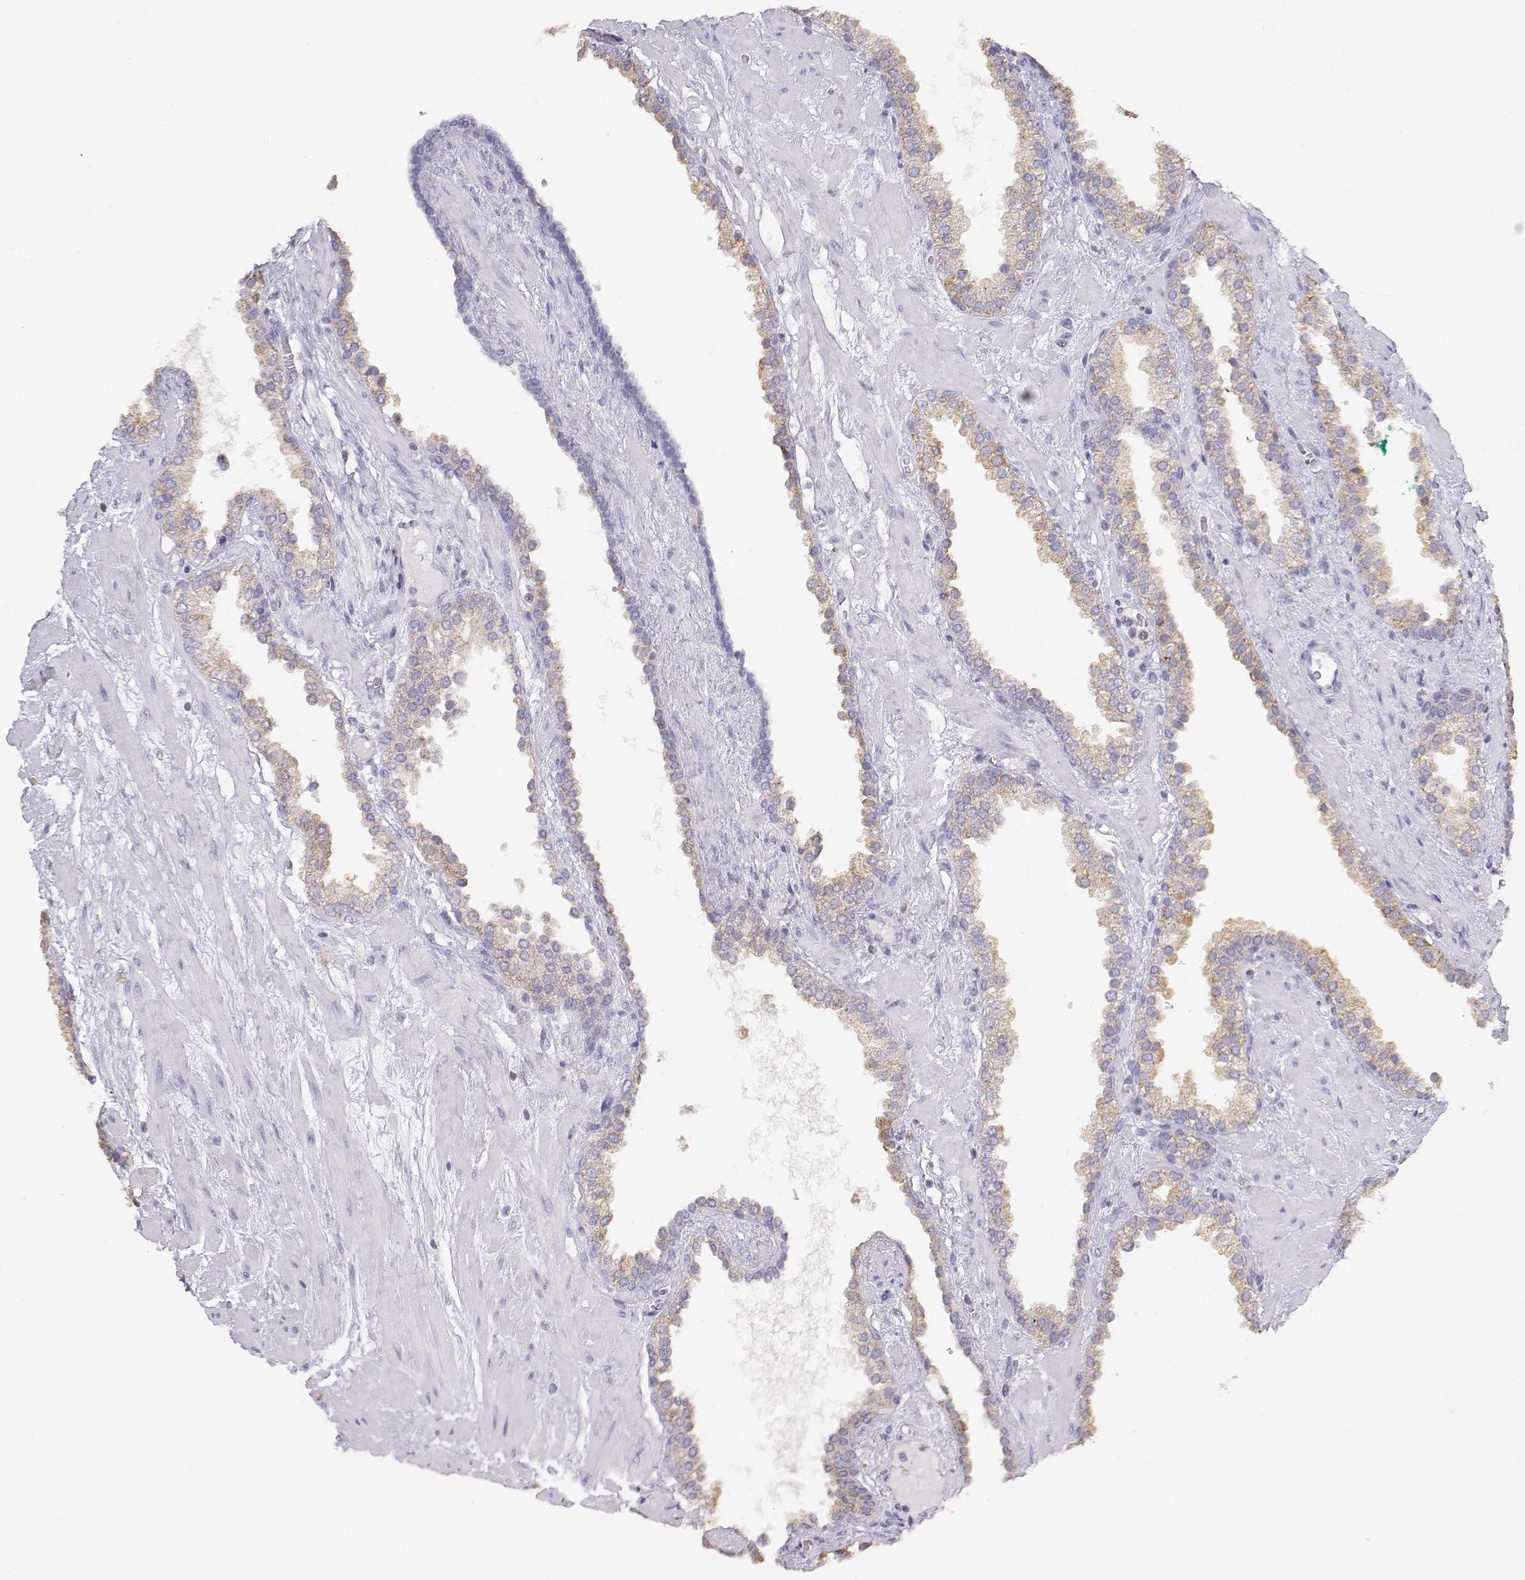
{"staining": {"intensity": "weak", "quantity": ">75%", "location": "cytoplasmic/membranous"}, "tissue": "prostate cancer", "cell_type": "Tumor cells", "image_type": "cancer", "snomed": [{"axis": "morphology", "description": "Adenocarcinoma, Low grade"}, {"axis": "topography", "description": "Prostate"}], "caption": "Brown immunohistochemical staining in prostate adenocarcinoma (low-grade) displays weak cytoplasmic/membranous positivity in approximately >75% of tumor cells.", "gene": "ADA", "patient": {"sex": "male", "age": 62}}